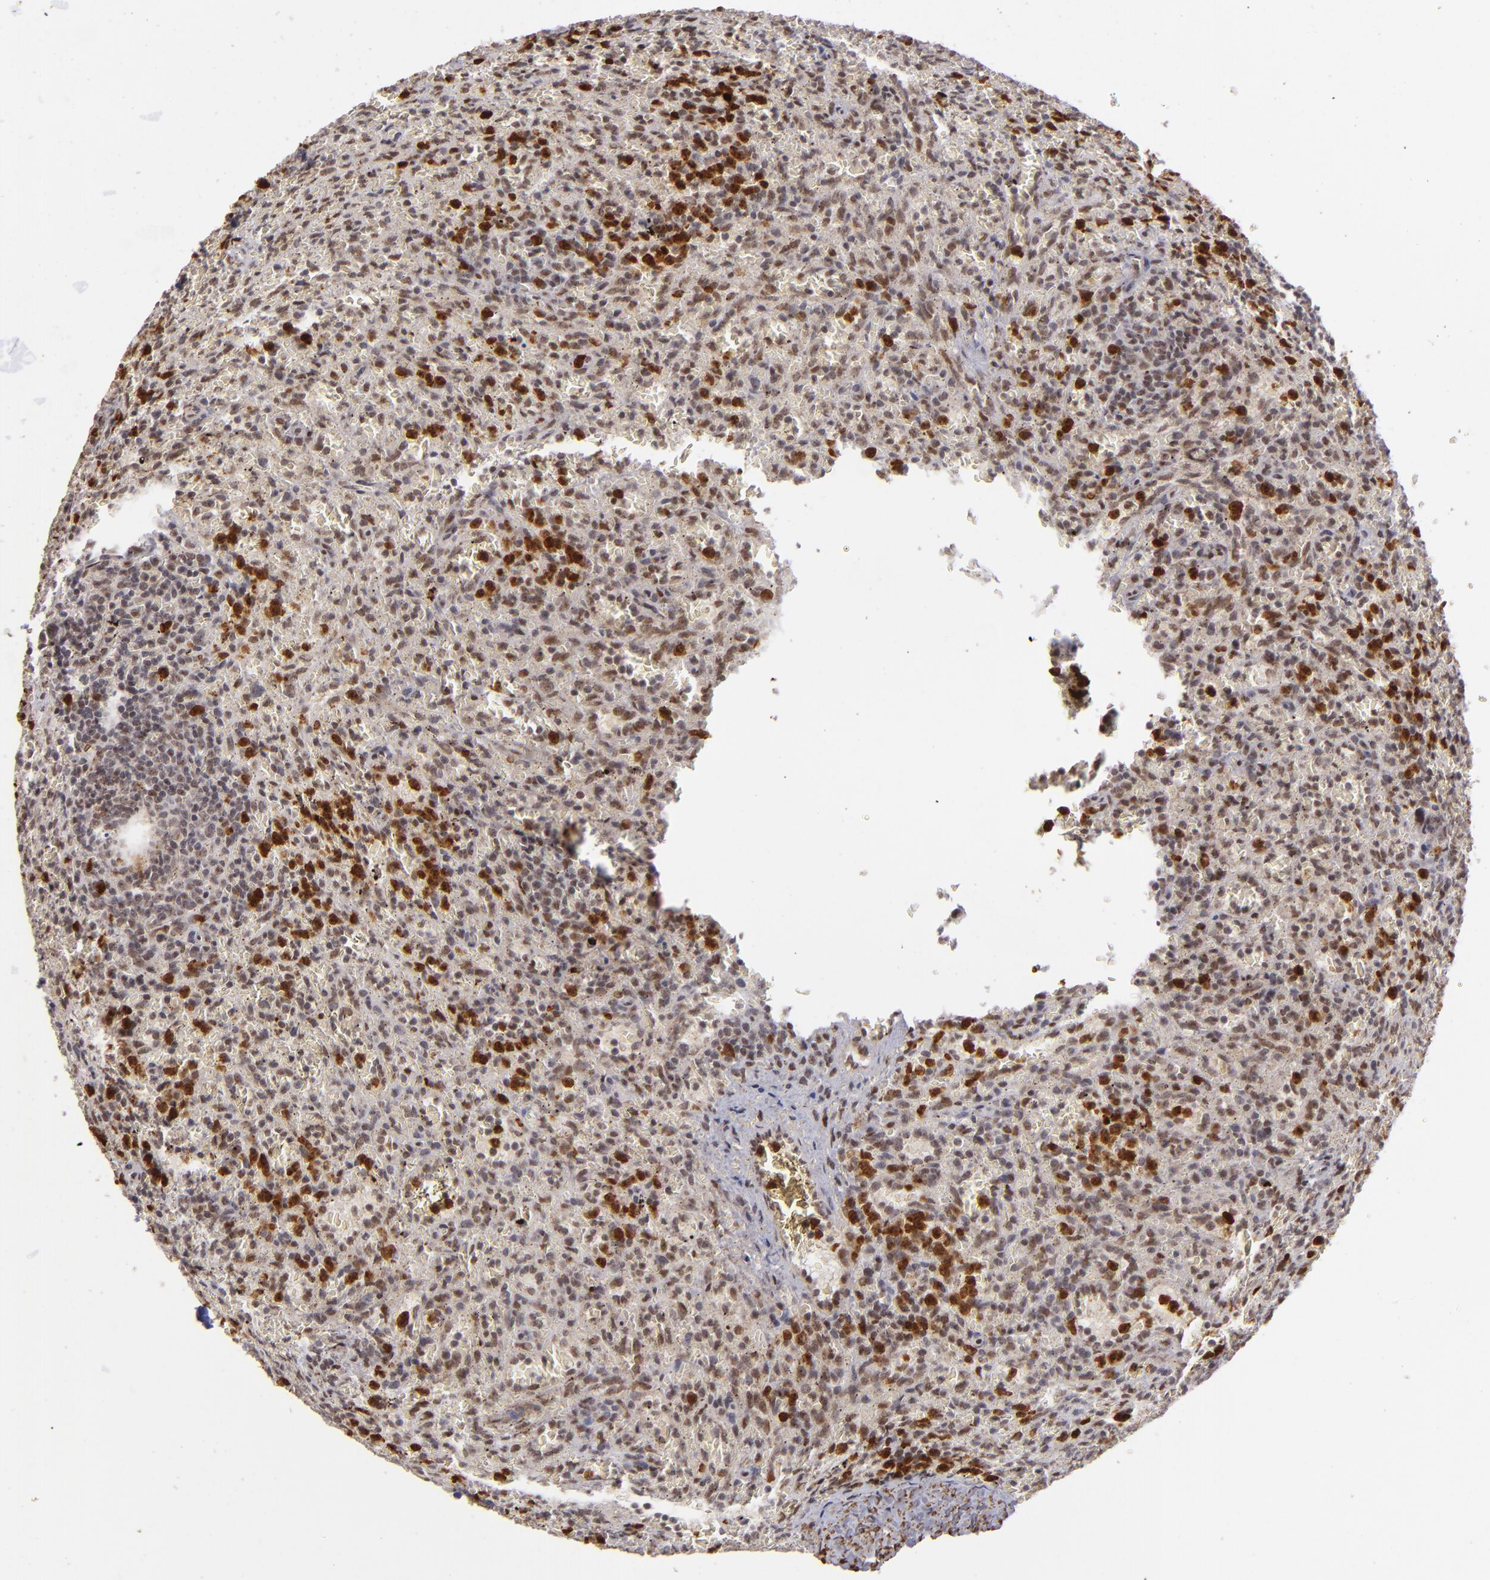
{"staining": {"intensity": "moderate", "quantity": "25%-75%", "location": "nuclear"}, "tissue": "lymphoma", "cell_type": "Tumor cells", "image_type": "cancer", "snomed": [{"axis": "morphology", "description": "Malignant lymphoma, non-Hodgkin's type, Low grade"}, {"axis": "topography", "description": "Spleen"}], "caption": "High-magnification brightfield microscopy of low-grade malignant lymphoma, non-Hodgkin's type stained with DAB (3,3'-diaminobenzidine) (brown) and counterstained with hematoxylin (blue). tumor cells exhibit moderate nuclear positivity is appreciated in approximately25%-75% of cells.", "gene": "RXRG", "patient": {"sex": "female", "age": 64}}